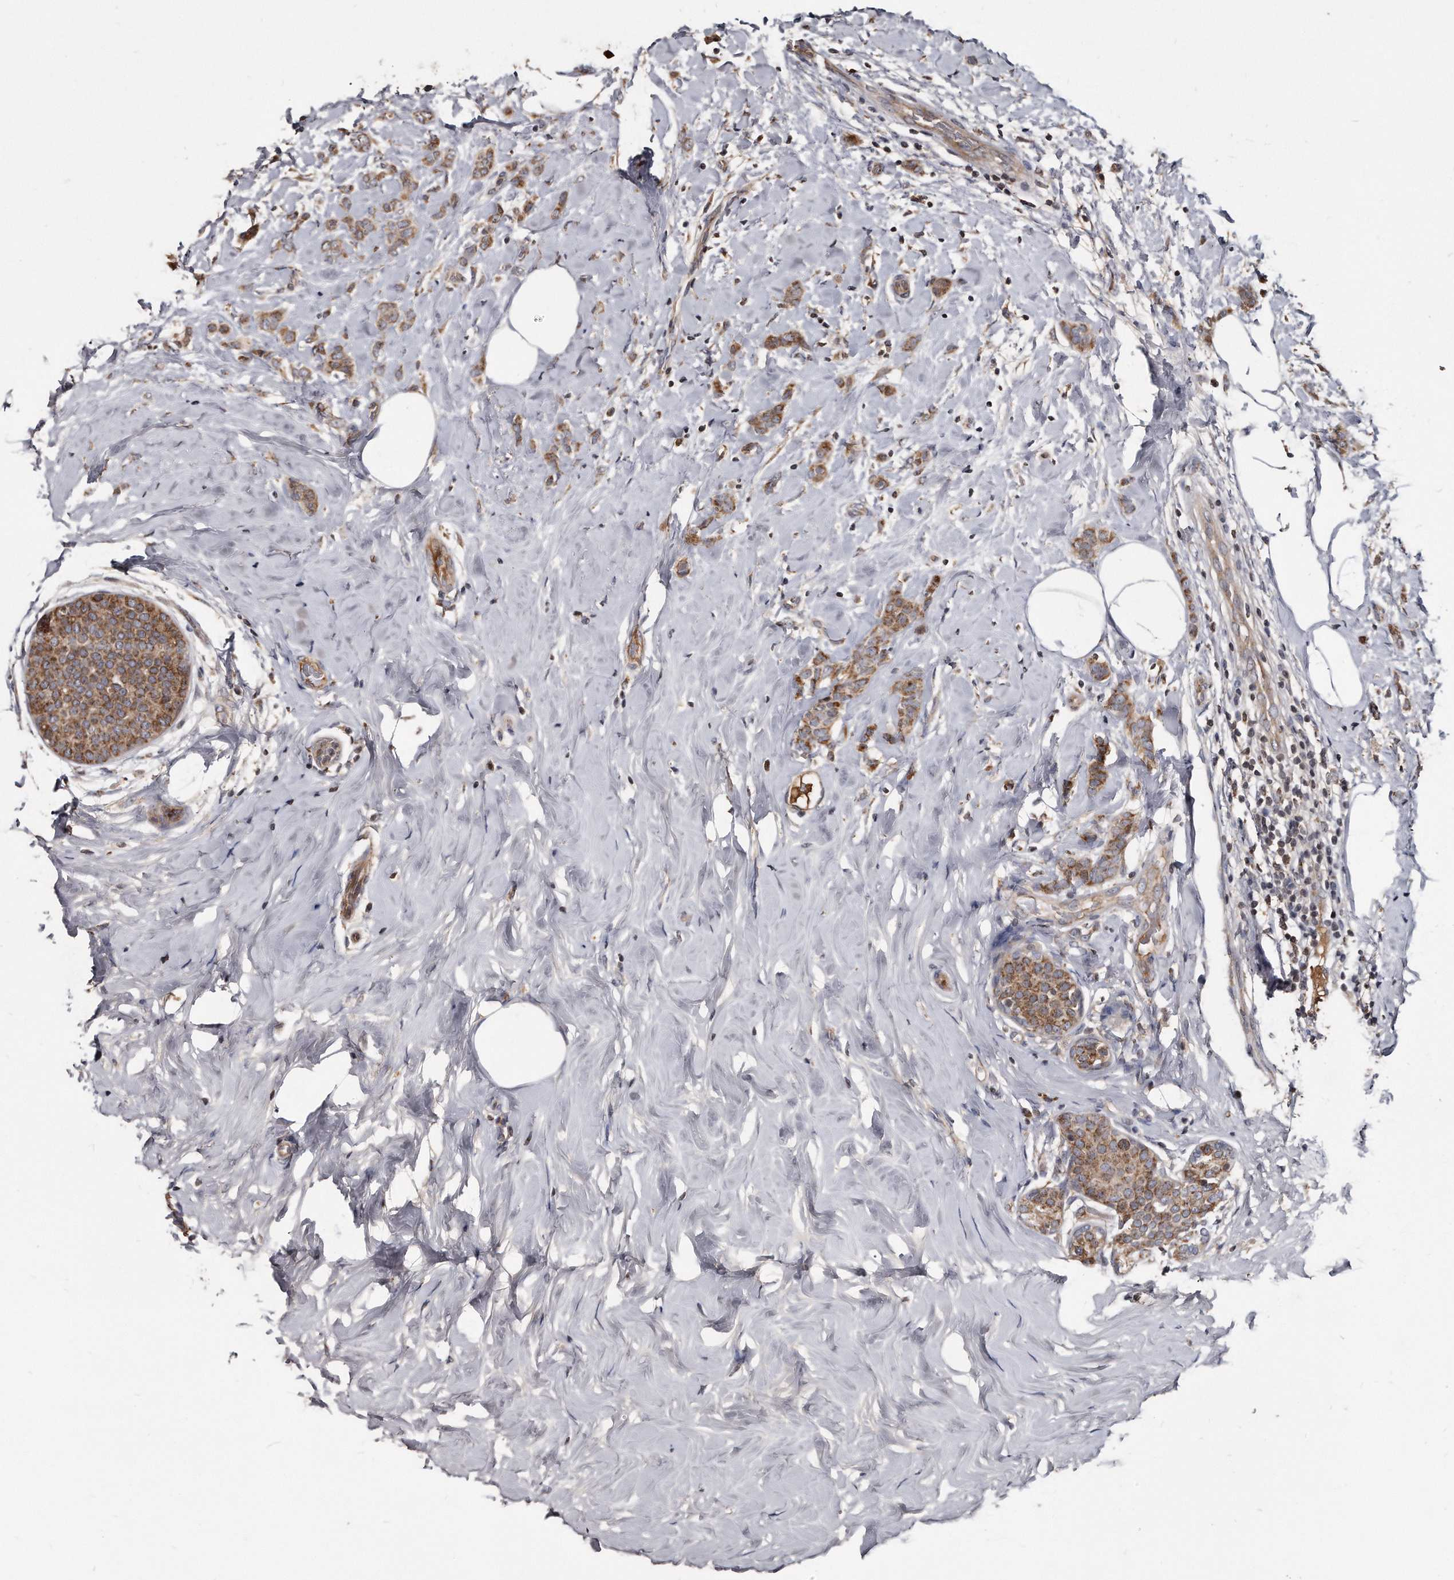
{"staining": {"intensity": "moderate", "quantity": ">75%", "location": "cytoplasmic/membranous"}, "tissue": "breast cancer", "cell_type": "Tumor cells", "image_type": "cancer", "snomed": [{"axis": "morphology", "description": "Lobular carcinoma, in situ"}, {"axis": "morphology", "description": "Lobular carcinoma"}, {"axis": "topography", "description": "Breast"}], "caption": "Human breast cancer stained with a brown dye exhibits moderate cytoplasmic/membranous positive staining in approximately >75% of tumor cells.", "gene": "FAM136A", "patient": {"sex": "female", "age": 41}}